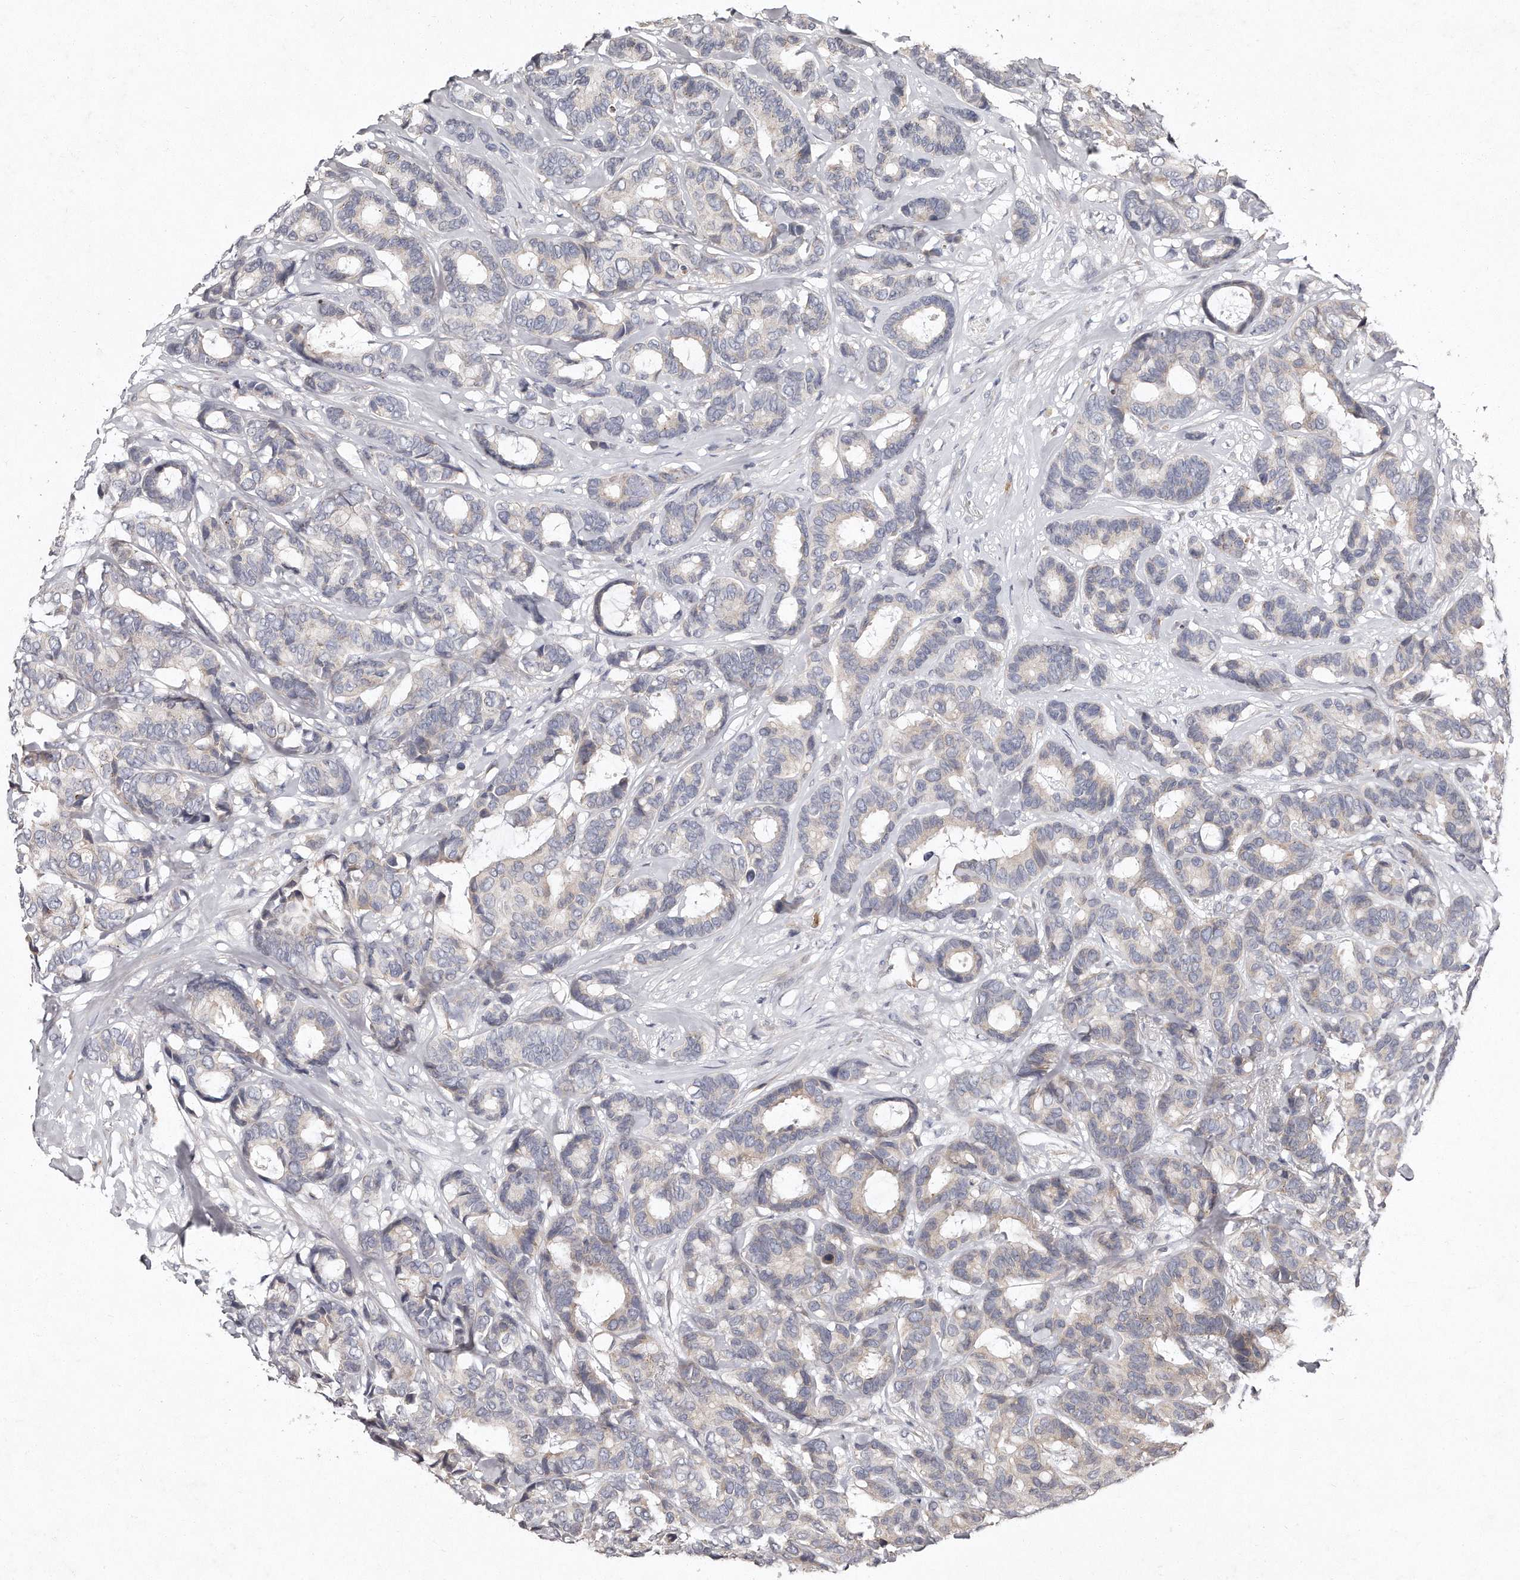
{"staining": {"intensity": "negative", "quantity": "none", "location": "none"}, "tissue": "breast cancer", "cell_type": "Tumor cells", "image_type": "cancer", "snomed": [{"axis": "morphology", "description": "Duct carcinoma"}, {"axis": "topography", "description": "Breast"}], "caption": "An IHC histopathology image of breast cancer (invasive ductal carcinoma) is shown. There is no staining in tumor cells of breast cancer (invasive ductal carcinoma).", "gene": "TECR", "patient": {"sex": "female", "age": 87}}